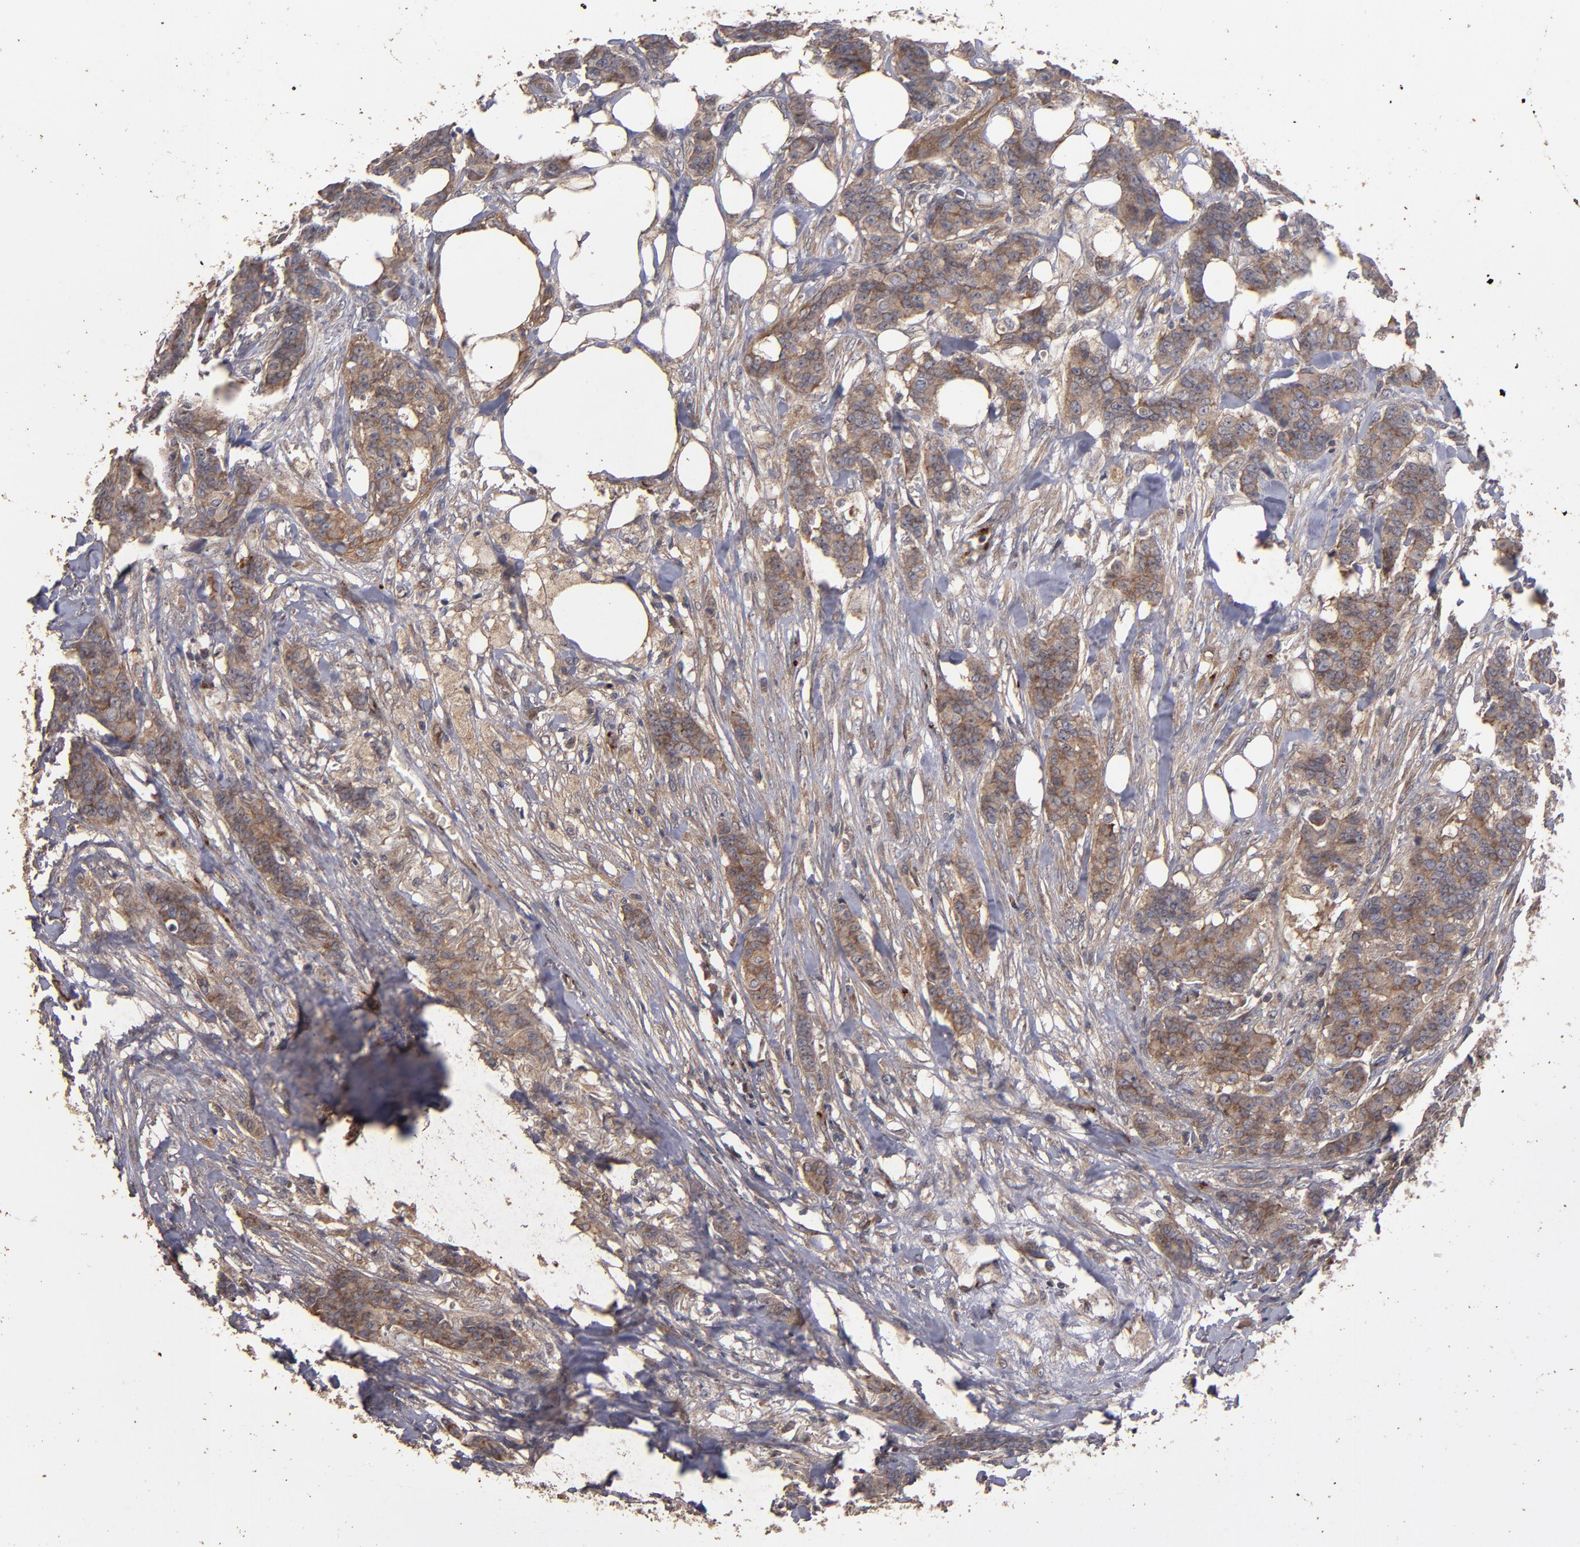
{"staining": {"intensity": "strong", "quantity": ">75%", "location": "cytoplasmic/membranous"}, "tissue": "breast cancer", "cell_type": "Tumor cells", "image_type": "cancer", "snomed": [{"axis": "morphology", "description": "Duct carcinoma"}, {"axis": "topography", "description": "Breast"}], "caption": "This photomicrograph shows breast intraductal carcinoma stained with immunohistochemistry (IHC) to label a protein in brown. The cytoplasmic/membranous of tumor cells show strong positivity for the protein. Nuclei are counter-stained blue.", "gene": "DIPK2B", "patient": {"sex": "female", "age": 40}}